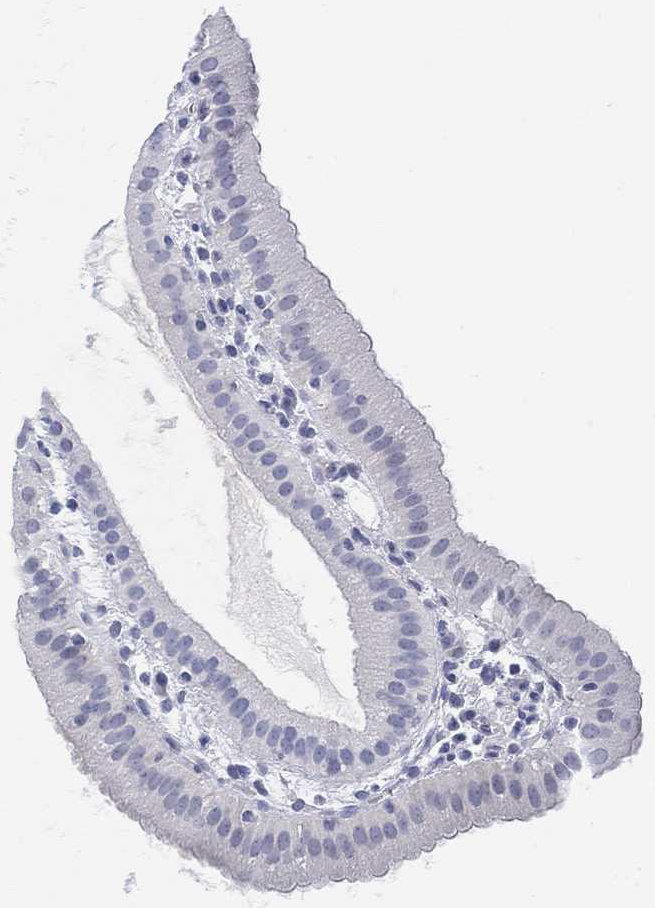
{"staining": {"intensity": "negative", "quantity": "none", "location": "none"}, "tissue": "gallbladder", "cell_type": "Glandular cells", "image_type": "normal", "snomed": [{"axis": "morphology", "description": "Normal tissue, NOS"}, {"axis": "topography", "description": "Gallbladder"}], "caption": "High magnification brightfield microscopy of unremarkable gallbladder stained with DAB (brown) and counterstained with hematoxylin (blue): glandular cells show no significant positivity. (IHC, brightfield microscopy, high magnification).", "gene": "XIRP2", "patient": {"sex": "male", "age": 67}}